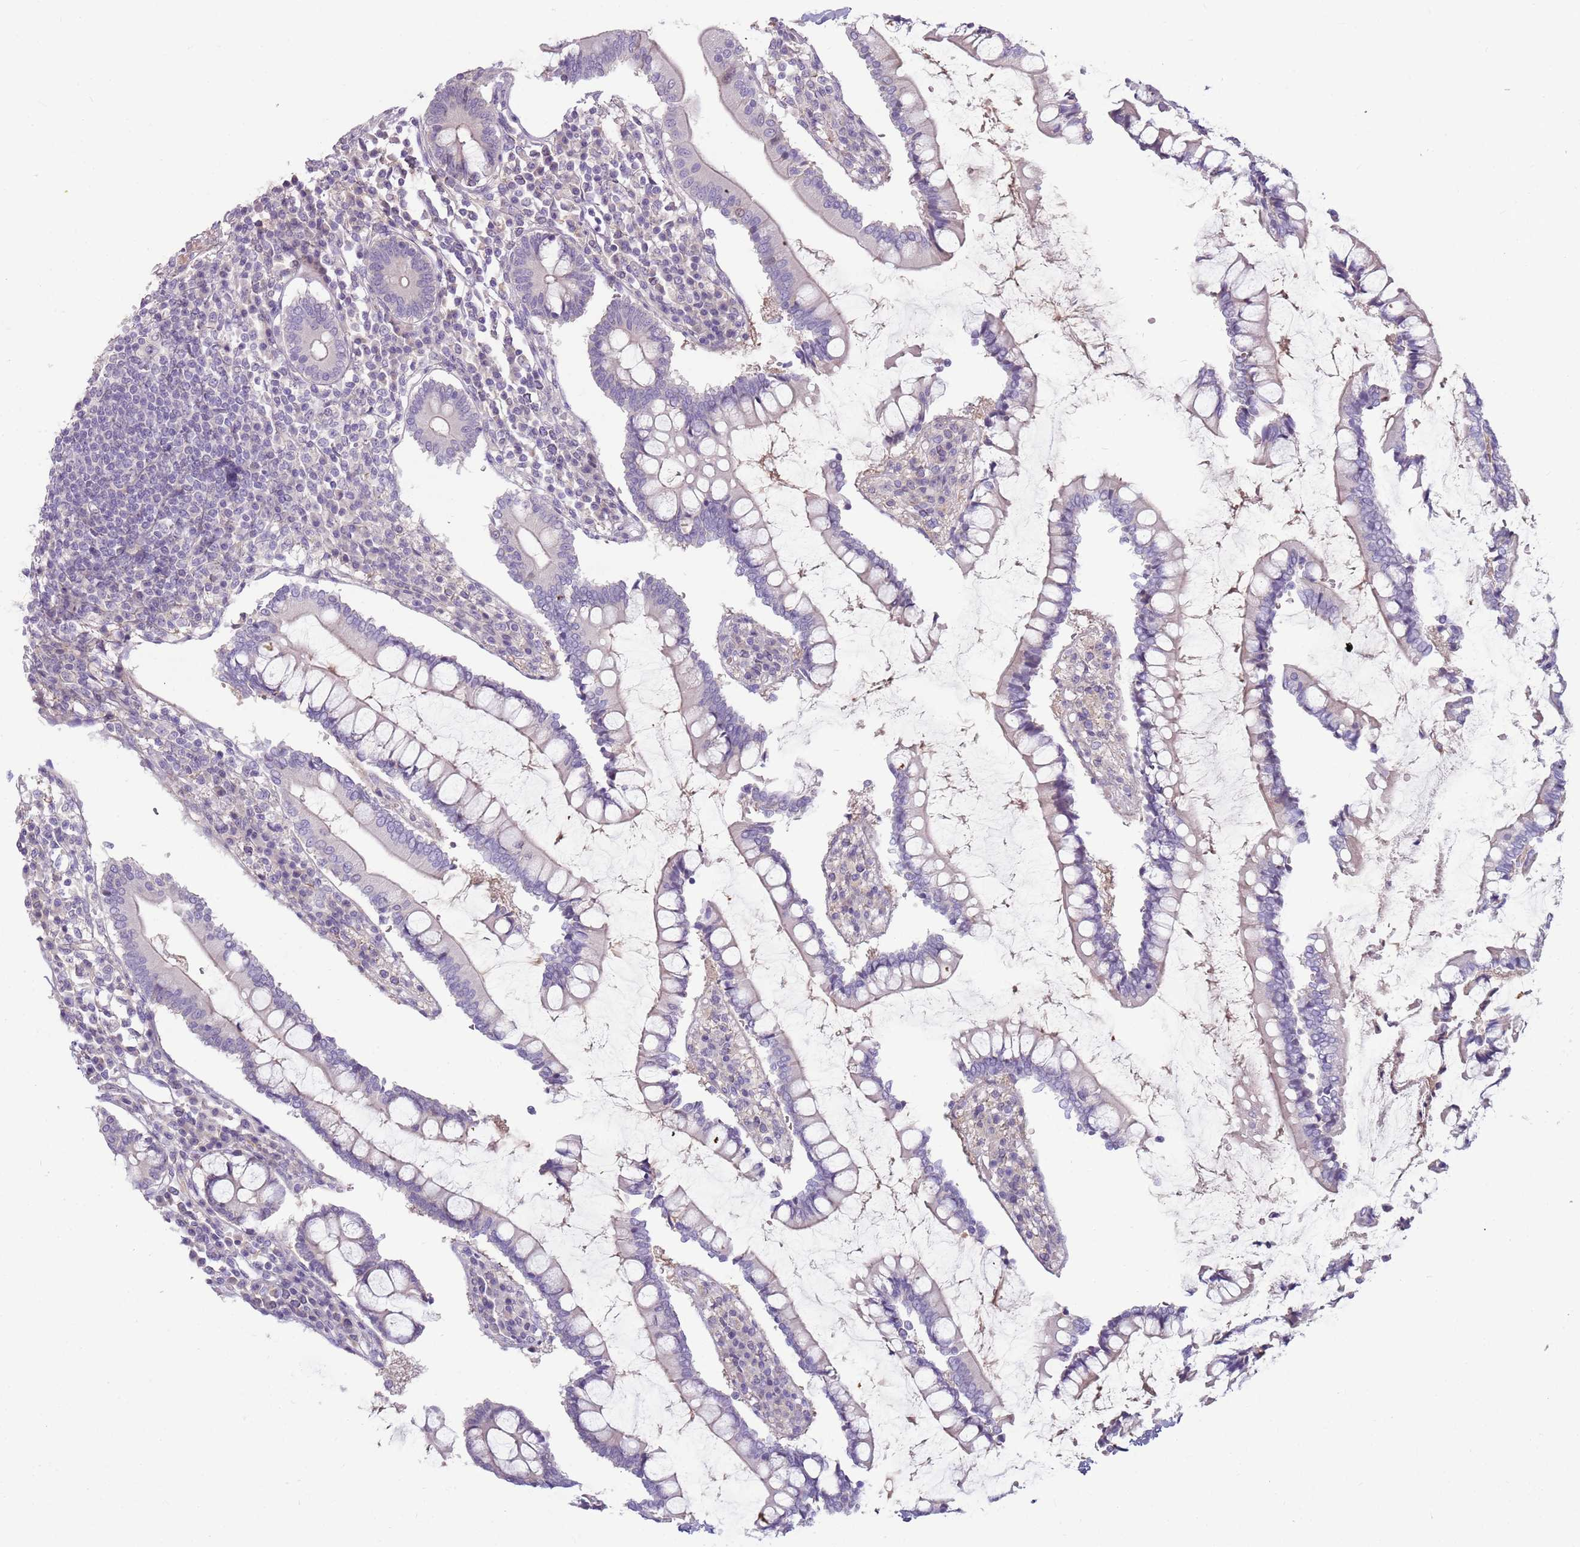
{"staining": {"intensity": "negative", "quantity": "none", "location": "none"}, "tissue": "colon", "cell_type": "Endothelial cells", "image_type": "normal", "snomed": [{"axis": "morphology", "description": "Normal tissue, NOS"}, {"axis": "topography", "description": "Colon"}], "caption": "High magnification brightfield microscopy of benign colon stained with DAB (3,3'-diaminobenzidine) (brown) and counterstained with hematoxylin (blue): endothelial cells show no significant expression. (Stains: DAB (3,3'-diaminobenzidine) immunohistochemistry (IHC) with hematoxylin counter stain, Microscopy: brightfield microscopy at high magnification).", "gene": "ARHGAP5", "patient": {"sex": "female", "age": 79}}